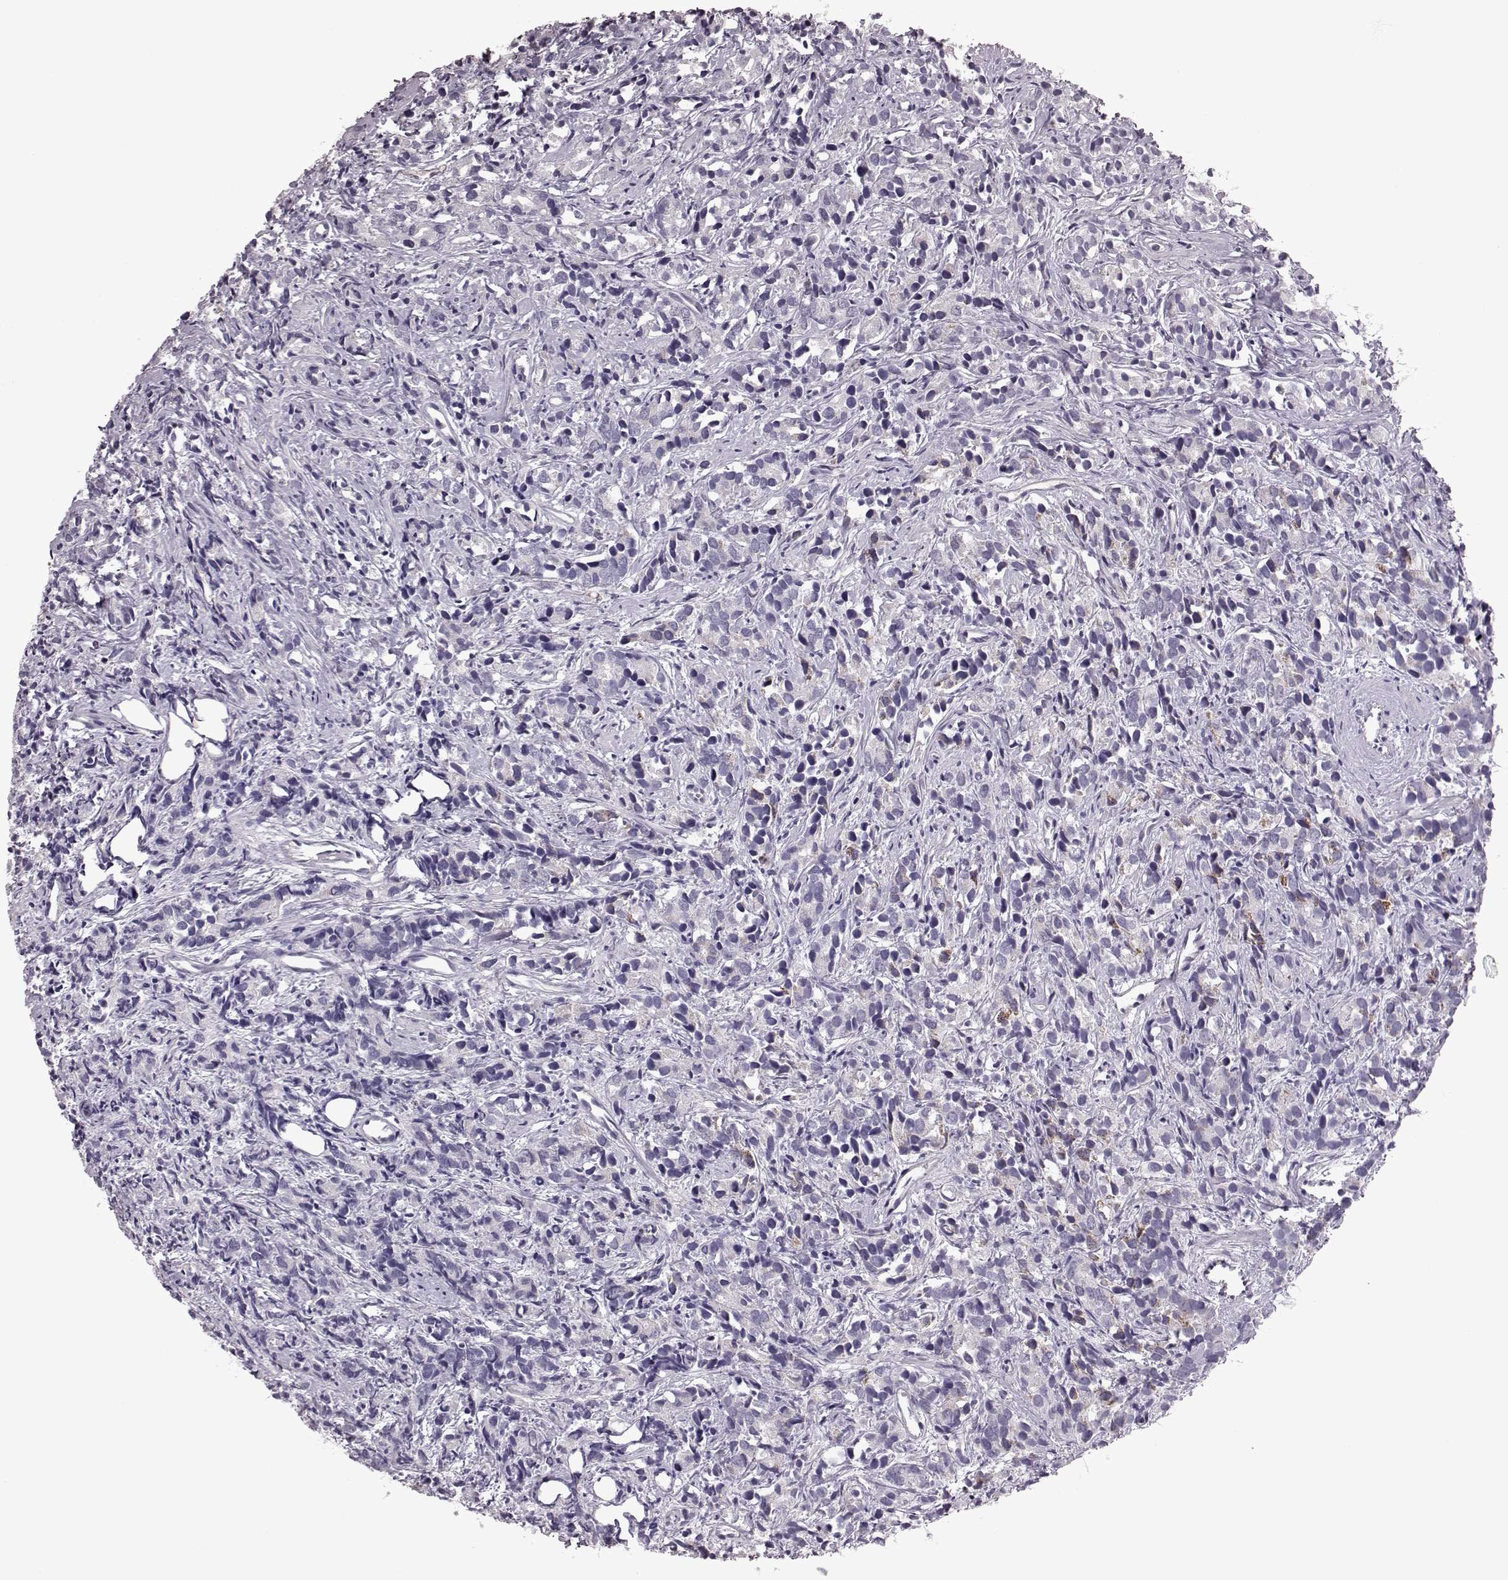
{"staining": {"intensity": "negative", "quantity": "none", "location": "none"}, "tissue": "prostate cancer", "cell_type": "Tumor cells", "image_type": "cancer", "snomed": [{"axis": "morphology", "description": "Adenocarcinoma, High grade"}, {"axis": "topography", "description": "Prostate"}], "caption": "DAB immunohistochemical staining of human prostate cancer exhibits no significant positivity in tumor cells.", "gene": "RIMS2", "patient": {"sex": "male", "age": 84}}